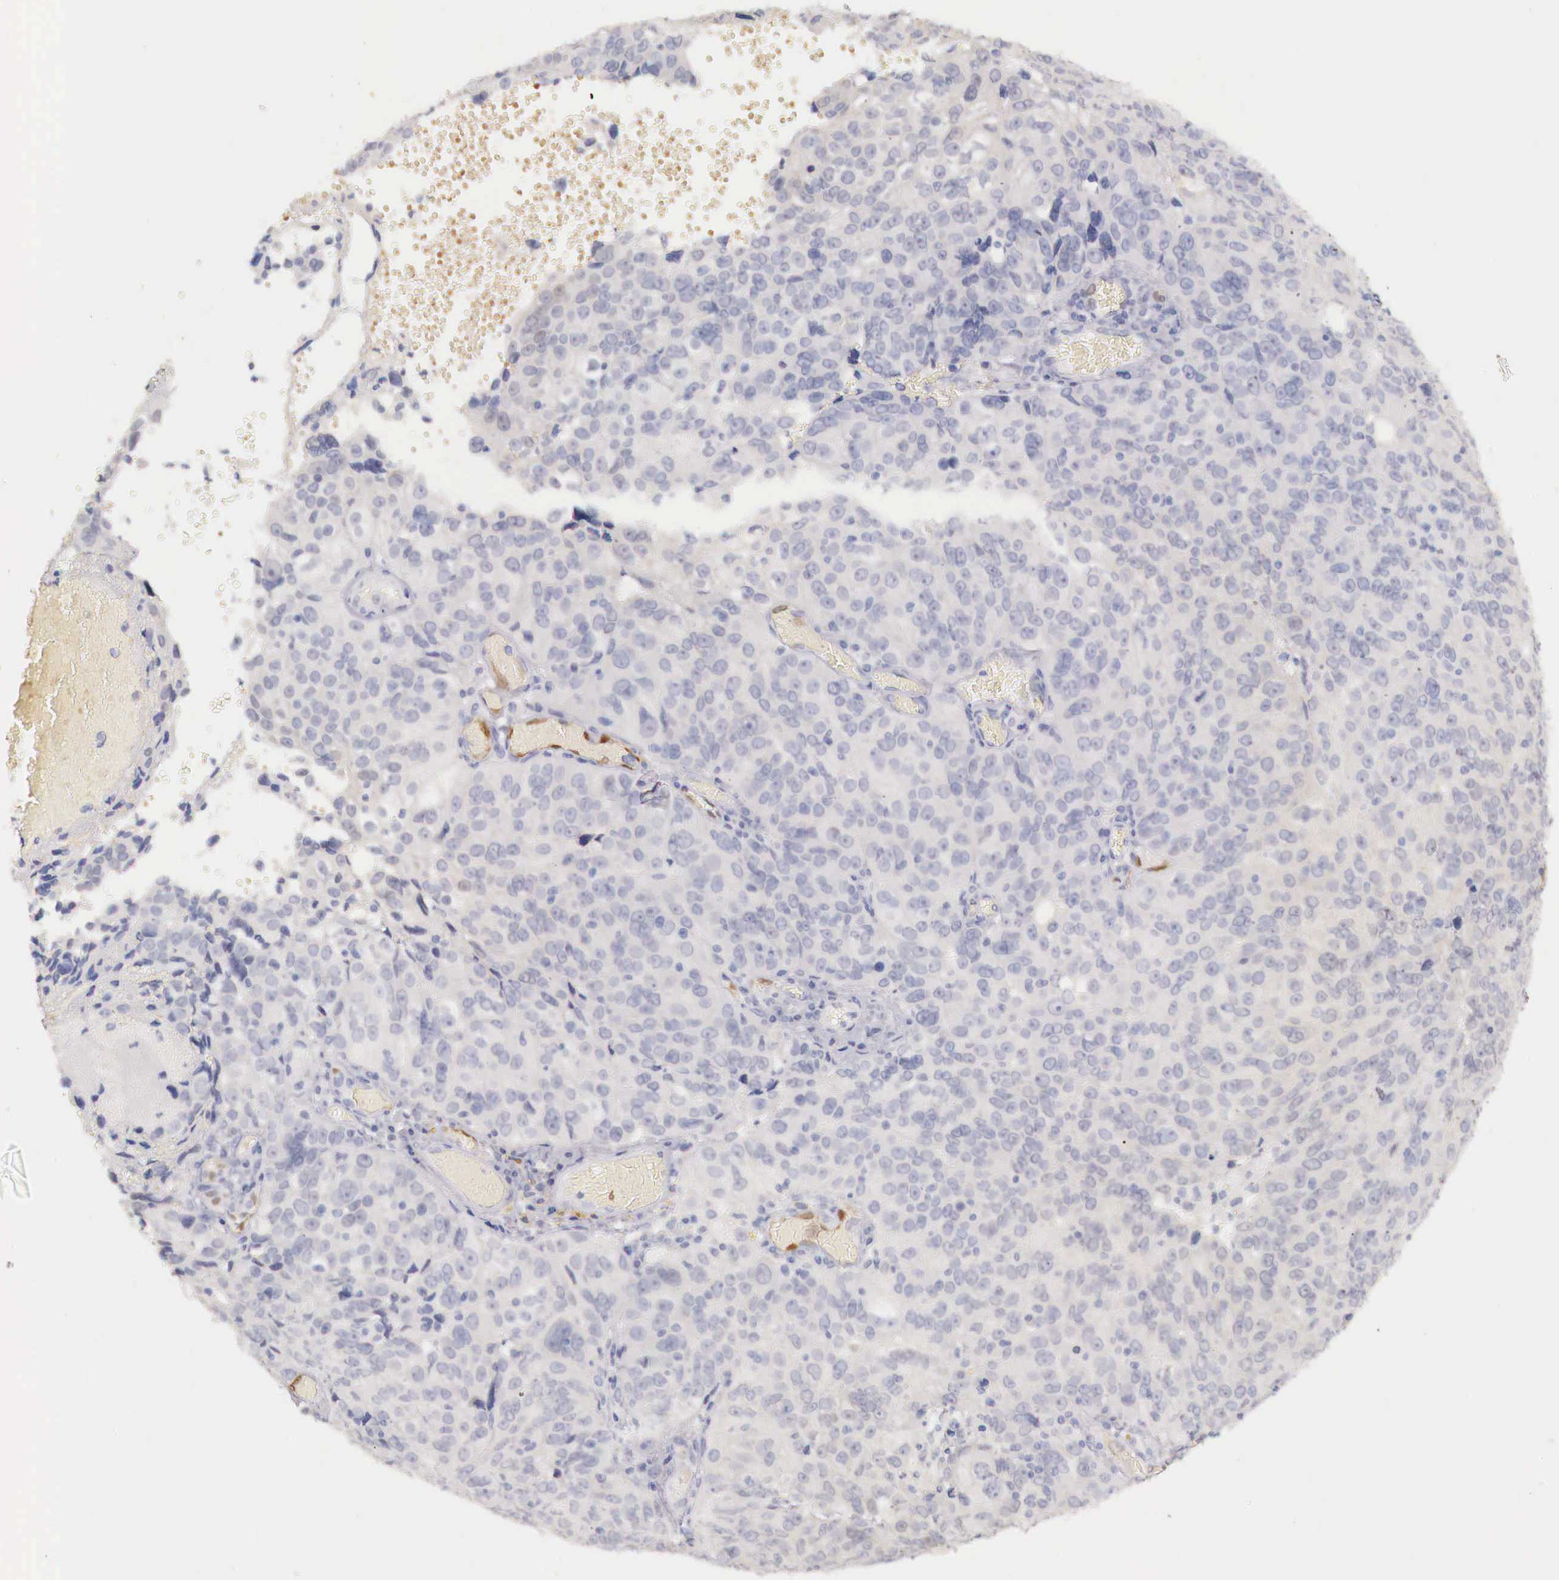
{"staining": {"intensity": "weak", "quantity": "<25%", "location": "cytoplasmic/membranous"}, "tissue": "ovarian cancer", "cell_type": "Tumor cells", "image_type": "cancer", "snomed": [{"axis": "morphology", "description": "Carcinoma, endometroid"}, {"axis": "topography", "description": "Ovary"}], "caption": "Ovarian endometroid carcinoma stained for a protein using immunohistochemistry (IHC) shows no staining tumor cells.", "gene": "ITIH6", "patient": {"sex": "female", "age": 75}}